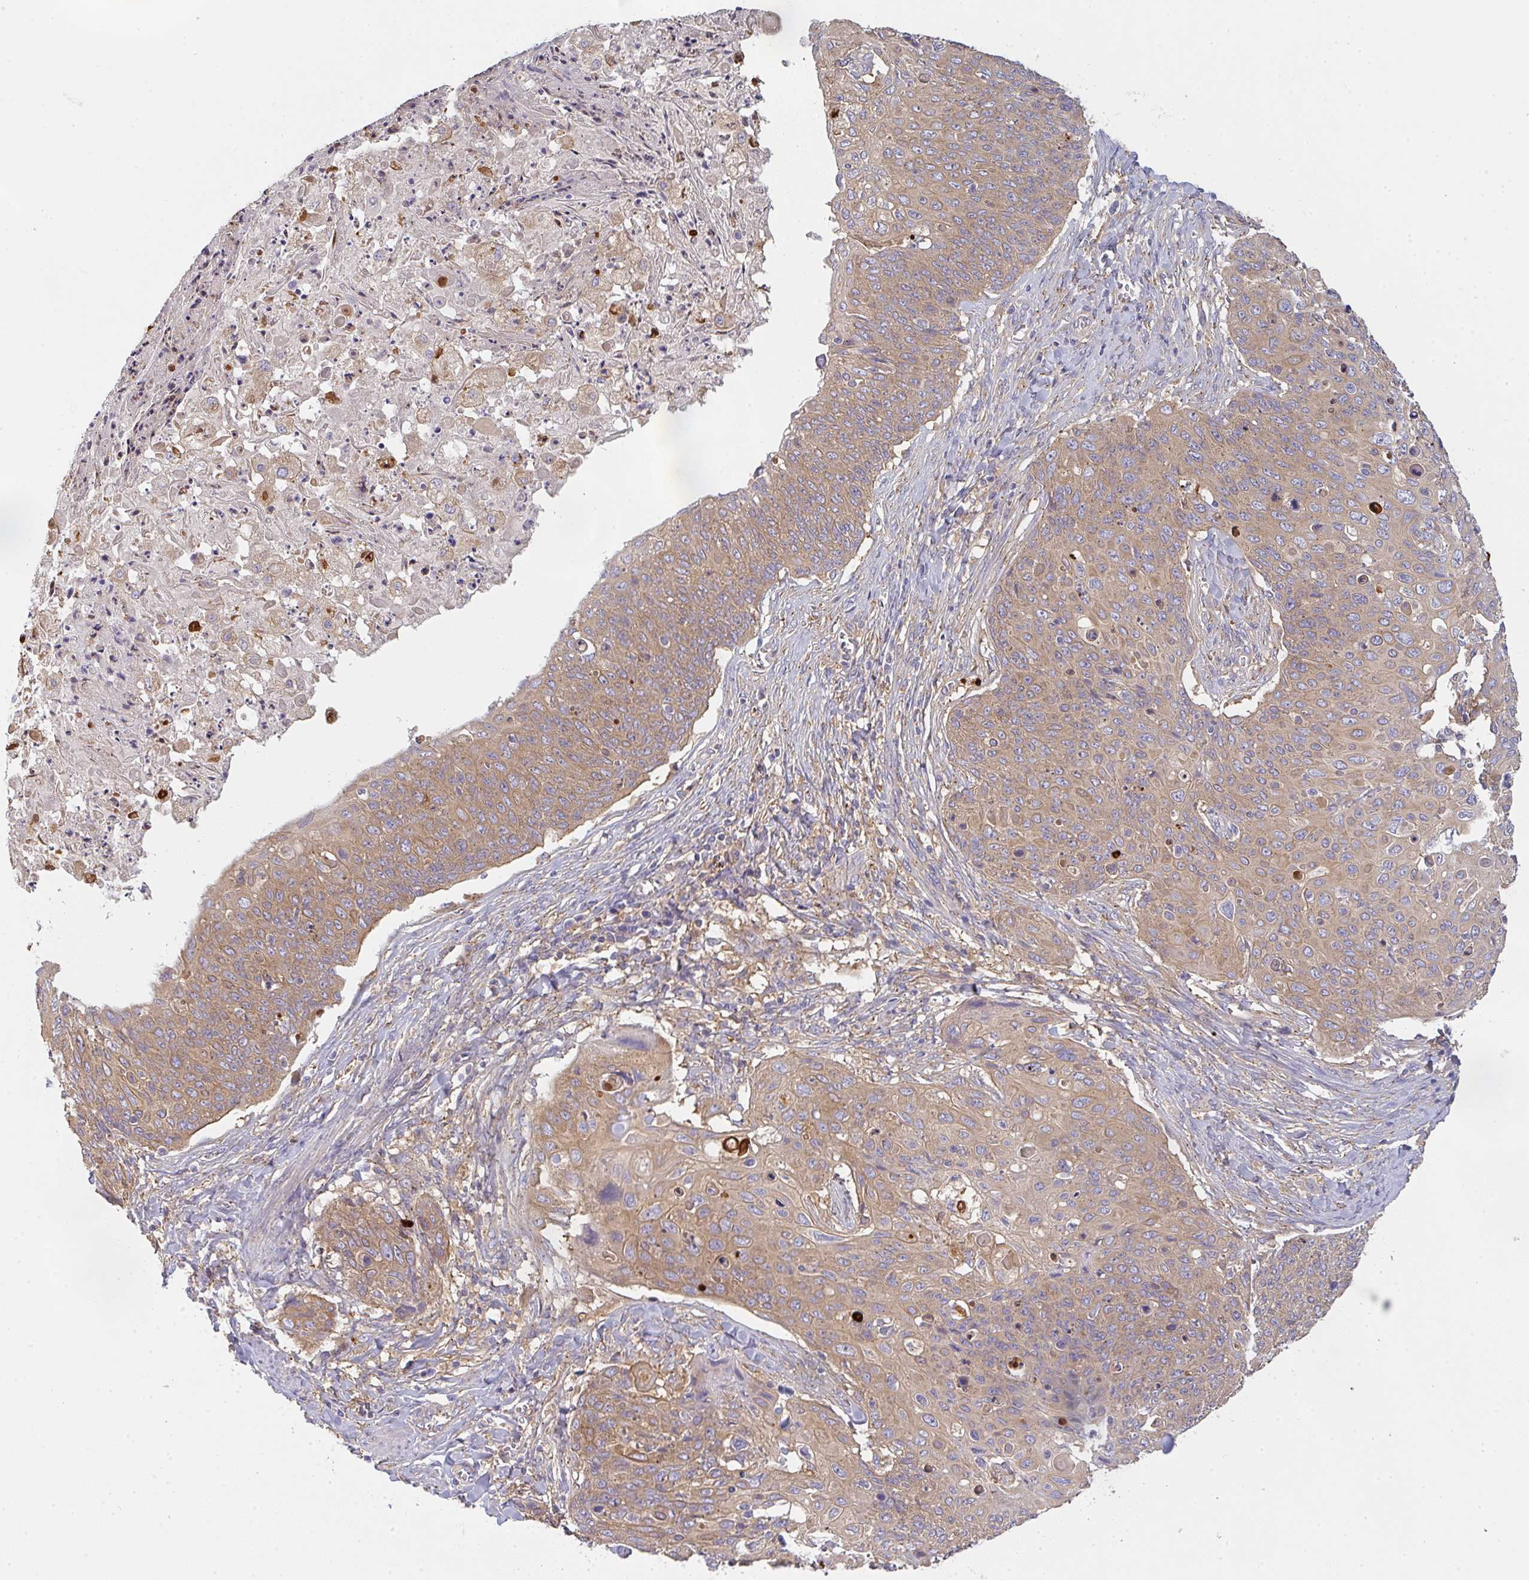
{"staining": {"intensity": "moderate", "quantity": ">75%", "location": "cytoplasmic/membranous"}, "tissue": "skin cancer", "cell_type": "Tumor cells", "image_type": "cancer", "snomed": [{"axis": "morphology", "description": "Squamous cell carcinoma, NOS"}, {"axis": "topography", "description": "Skin"}, {"axis": "topography", "description": "Vulva"}], "caption": "Protein staining exhibits moderate cytoplasmic/membranous expression in approximately >75% of tumor cells in skin squamous cell carcinoma. (IHC, brightfield microscopy, high magnification).", "gene": "SNX5", "patient": {"sex": "female", "age": 85}}